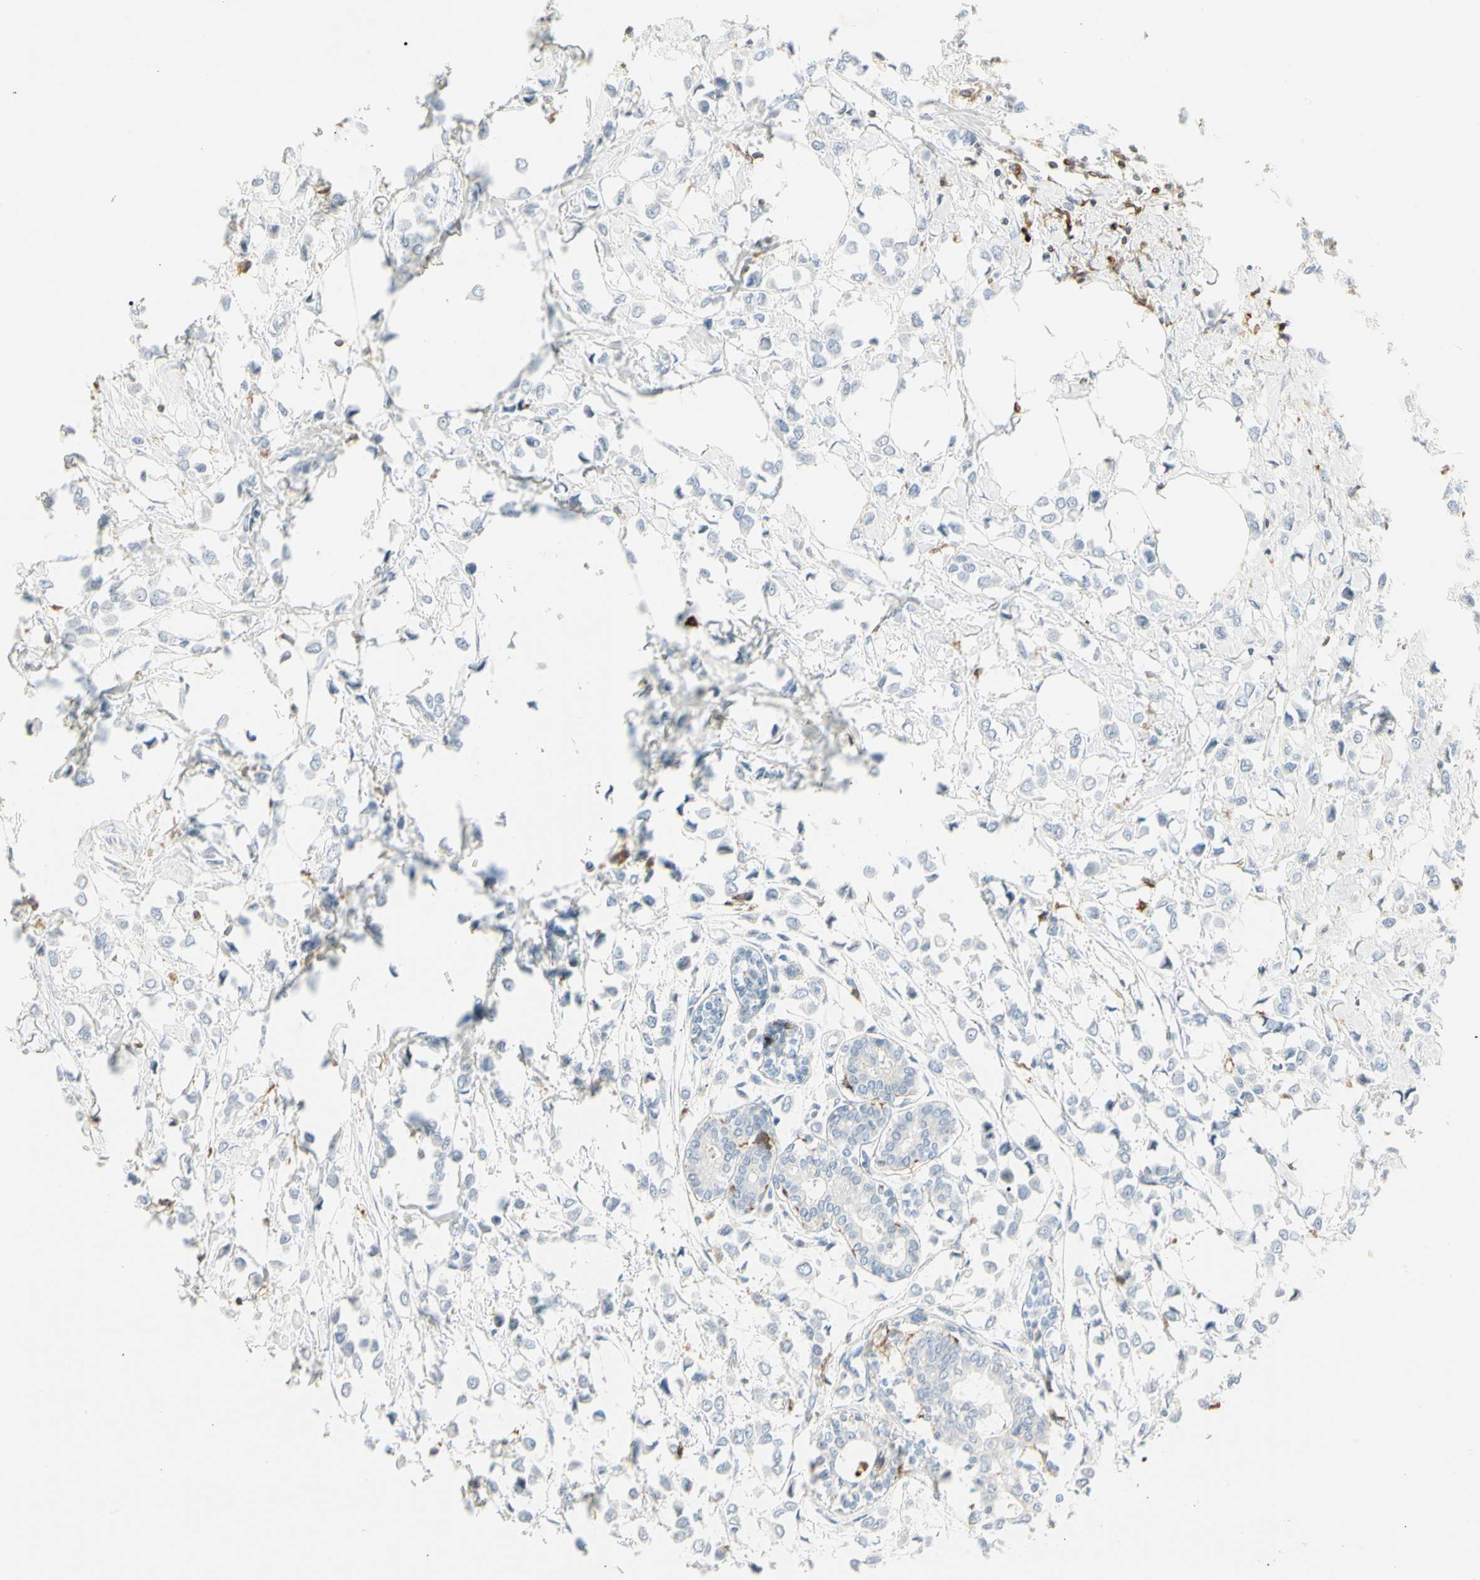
{"staining": {"intensity": "negative", "quantity": "none", "location": "none"}, "tissue": "breast cancer", "cell_type": "Tumor cells", "image_type": "cancer", "snomed": [{"axis": "morphology", "description": "Lobular carcinoma"}, {"axis": "topography", "description": "Breast"}], "caption": "Human breast cancer (lobular carcinoma) stained for a protein using IHC shows no staining in tumor cells.", "gene": "ITGB2", "patient": {"sex": "female", "age": 51}}